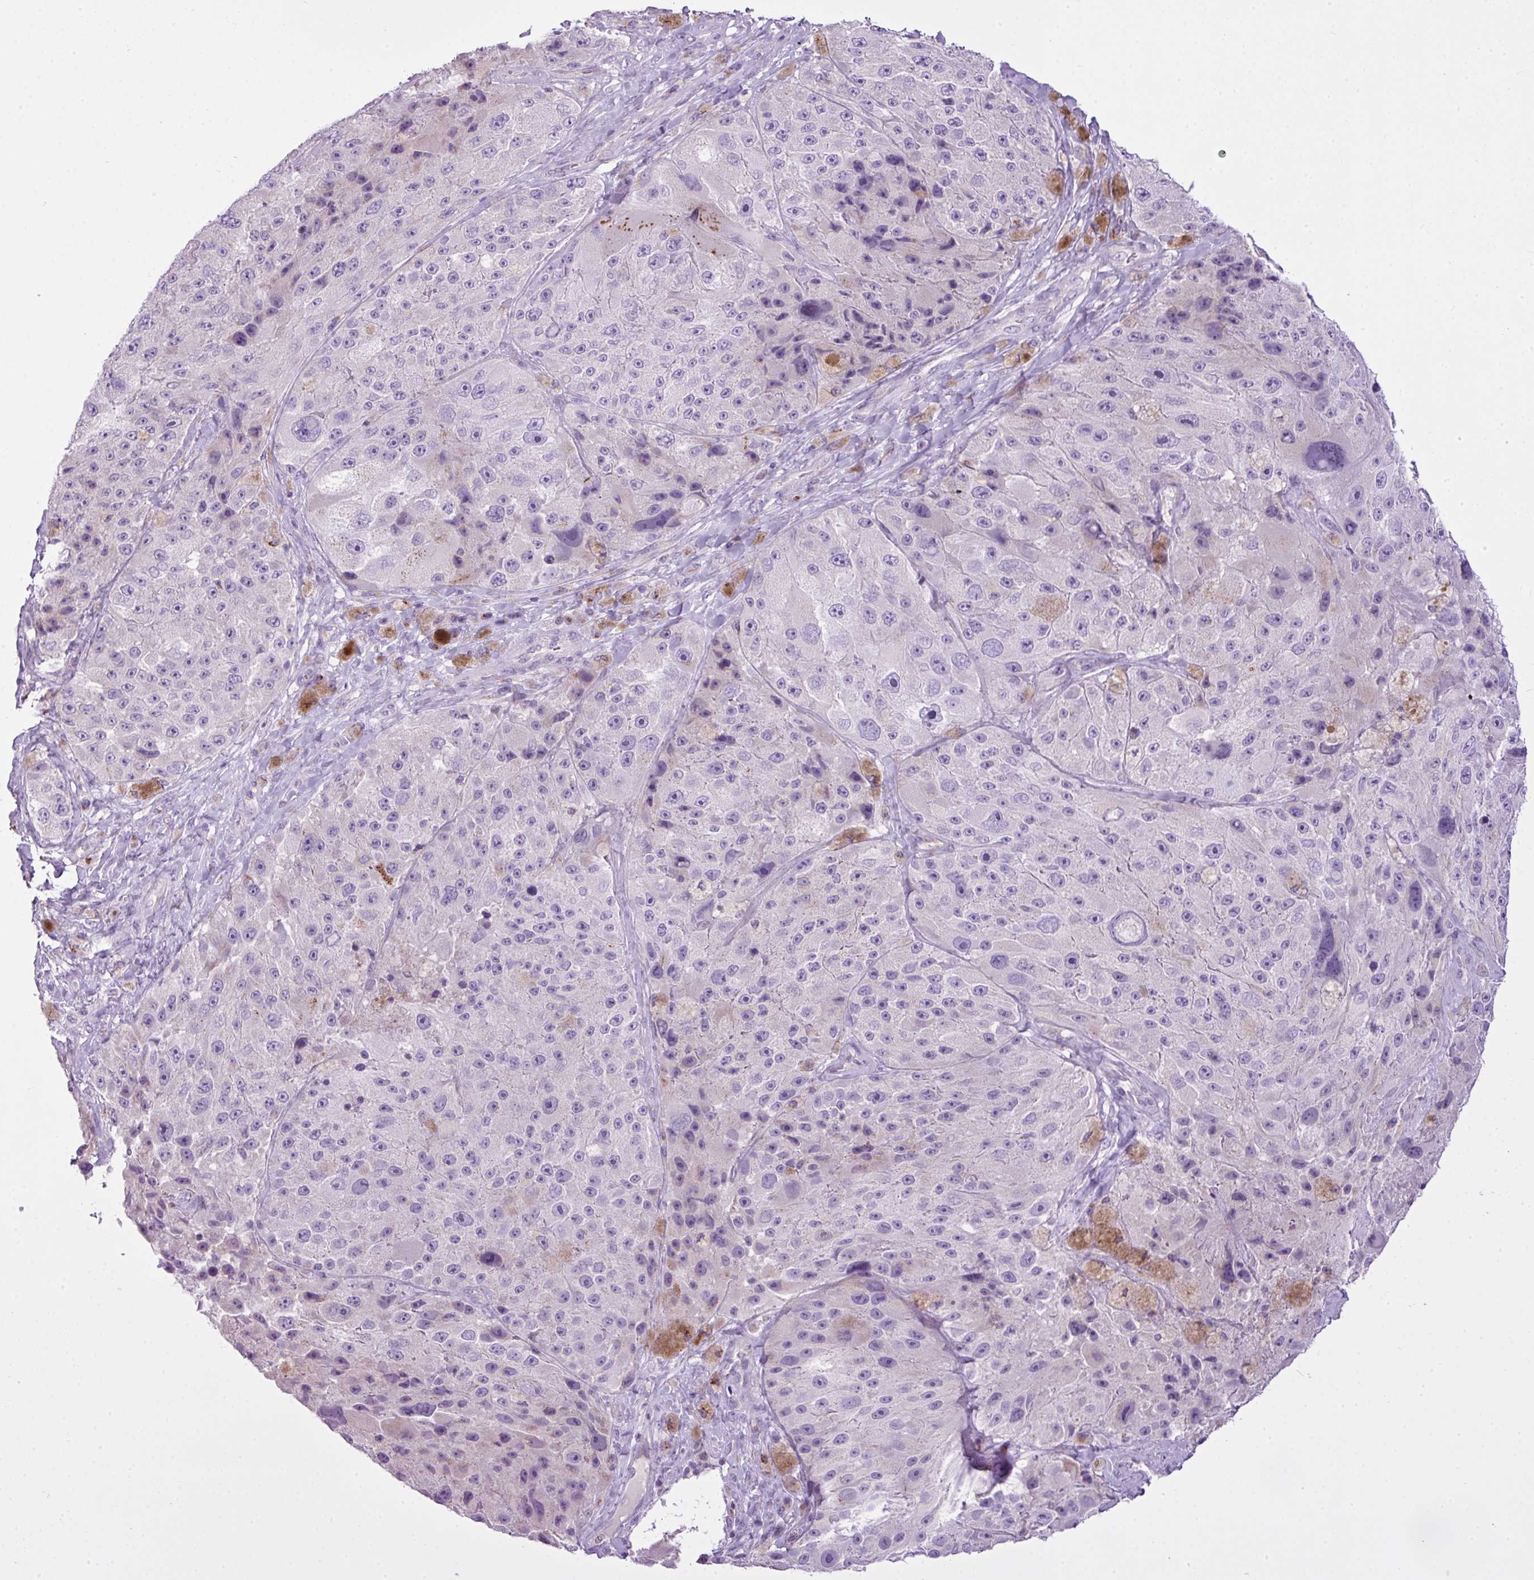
{"staining": {"intensity": "negative", "quantity": "none", "location": "none"}, "tissue": "melanoma", "cell_type": "Tumor cells", "image_type": "cancer", "snomed": [{"axis": "morphology", "description": "Malignant melanoma, Metastatic site"}, {"axis": "topography", "description": "Lymph node"}], "caption": "High power microscopy micrograph of an immunohistochemistry (IHC) image of melanoma, revealing no significant staining in tumor cells.", "gene": "FAM43A", "patient": {"sex": "male", "age": 62}}